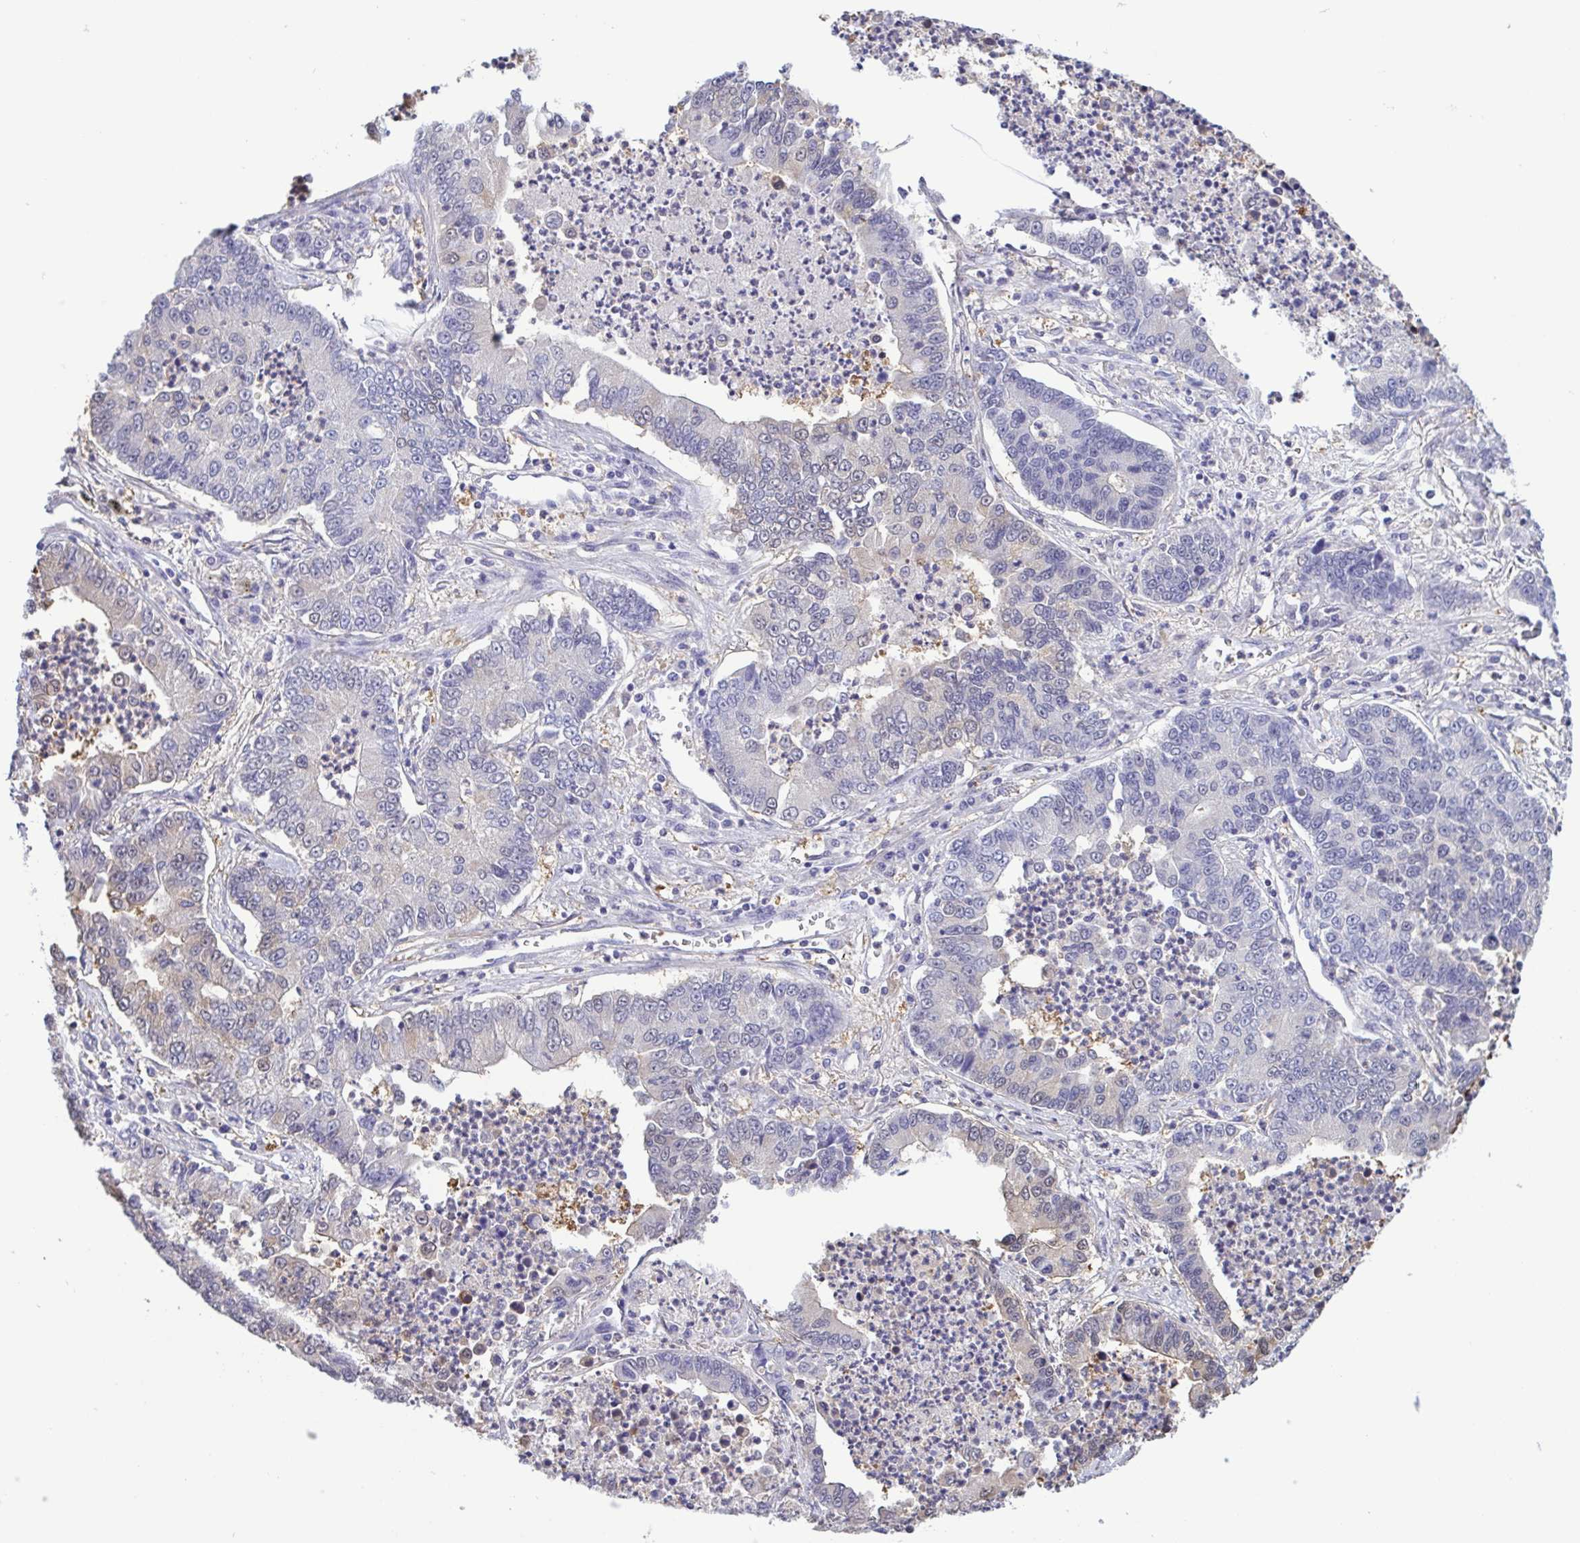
{"staining": {"intensity": "negative", "quantity": "none", "location": "none"}, "tissue": "lung cancer", "cell_type": "Tumor cells", "image_type": "cancer", "snomed": [{"axis": "morphology", "description": "Adenocarcinoma, NOS"}, {"axis": "topography", "description": "Lung"}], "caption": "Immunohistochemistry (IHC) histopathology image of neoplastic tissue: human lung adenocarcinoma stained with DAB demonstrates no significant protein expression in tumor cells. (DAB (3,3'-diaminobenzidine) immunohistochemistry, high magnification).", "gene": "LDHC", "patient": {"sex": "female", "age": 57}}